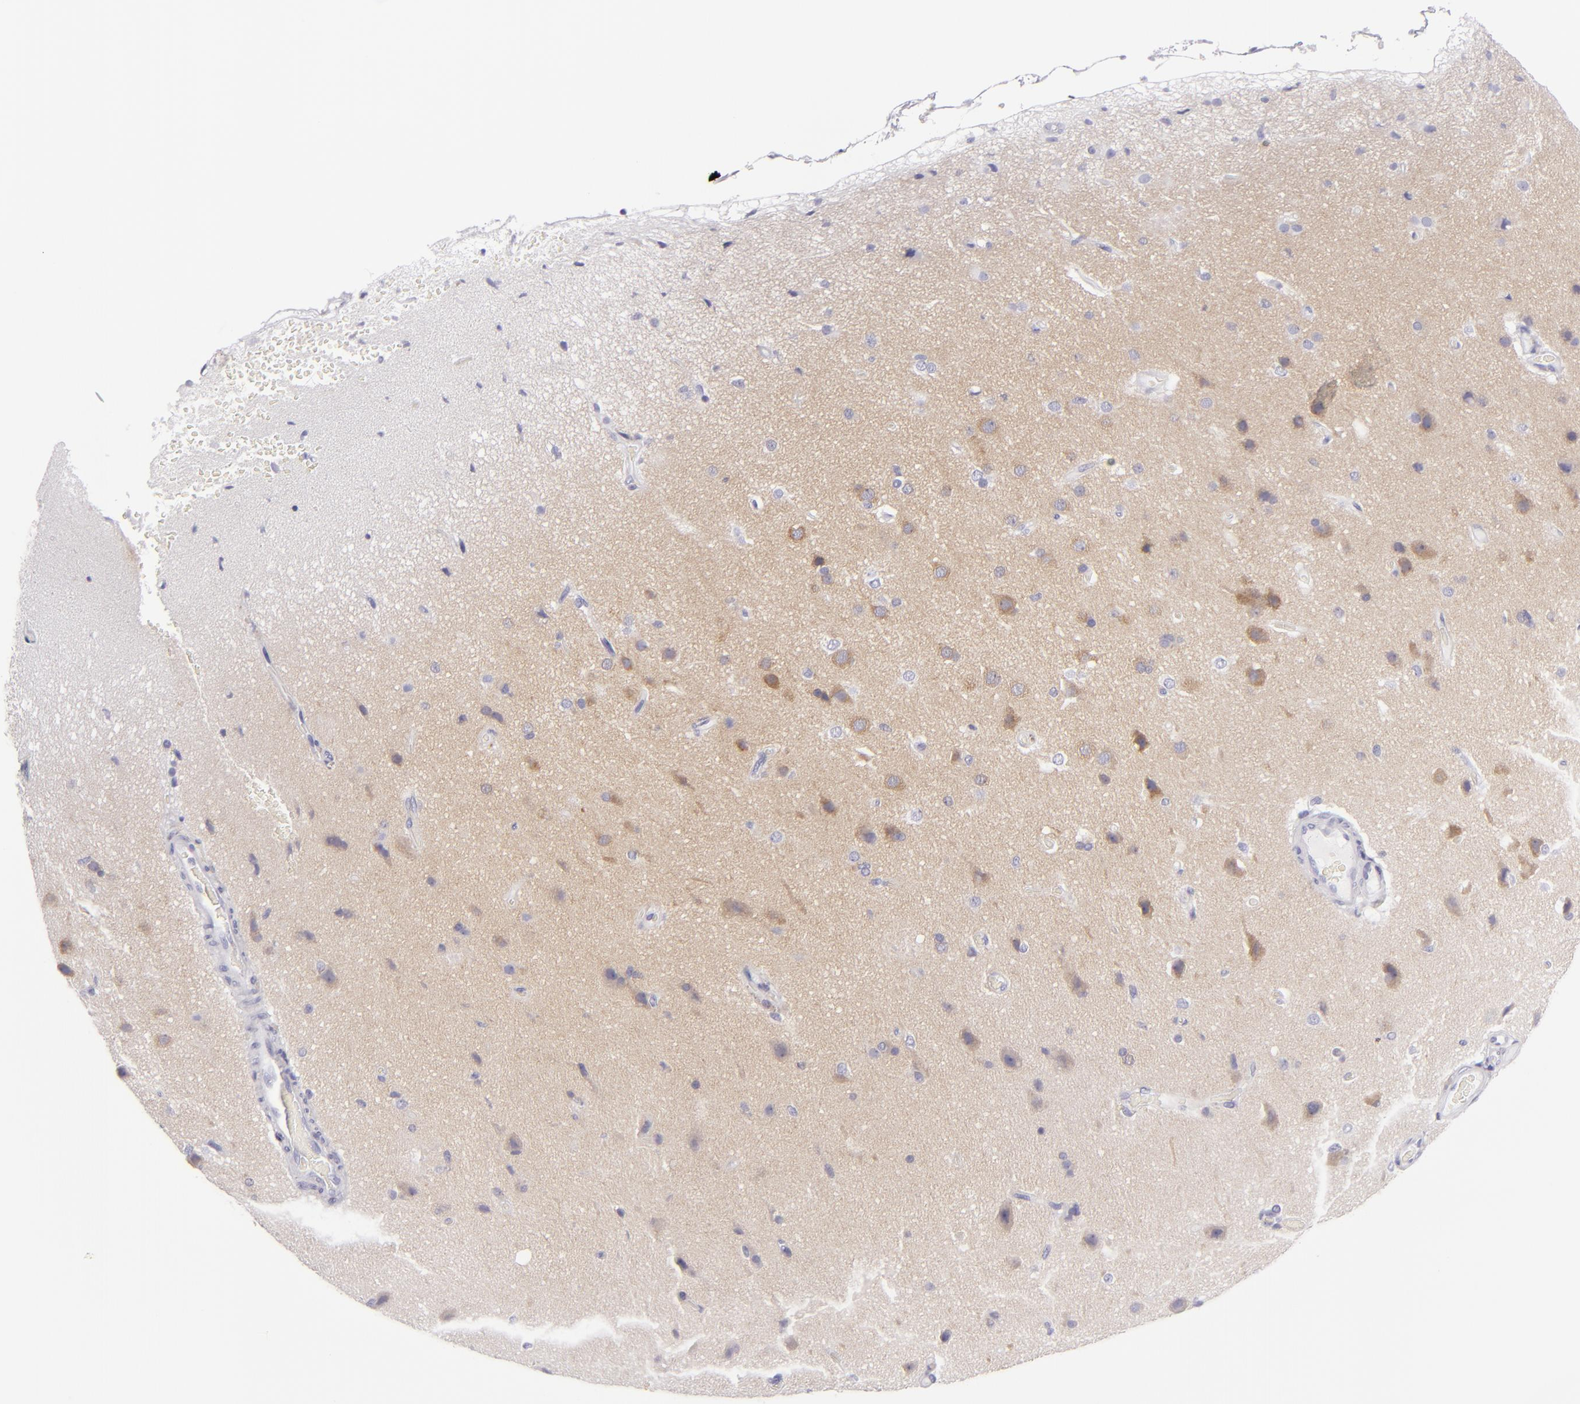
{"staining": {"intensity": "negative", "quantity": "none", "location": "none"}, "tissue": "cerebral cortex", "cell_type": "Endothelial cells", "image_type": "normal", "snomed": [{"axis": "morphology", "description": "Normal tissue, NOS"}, {"axis": "morphology", "description": "Glioma, malignant, High grade"}, {"axis": "topography", "description": "Cerebral cortex"}], "caption": "Protein analysis of unremarkable cerebral cortex exhibits no significant positivity in endothelial cells. The staining is performed using DAB brown chromogen with nuclei counter-stained in using hematoxylin.", "gene": "DLG4", "patient": {"sex": "male", "age": 77}}